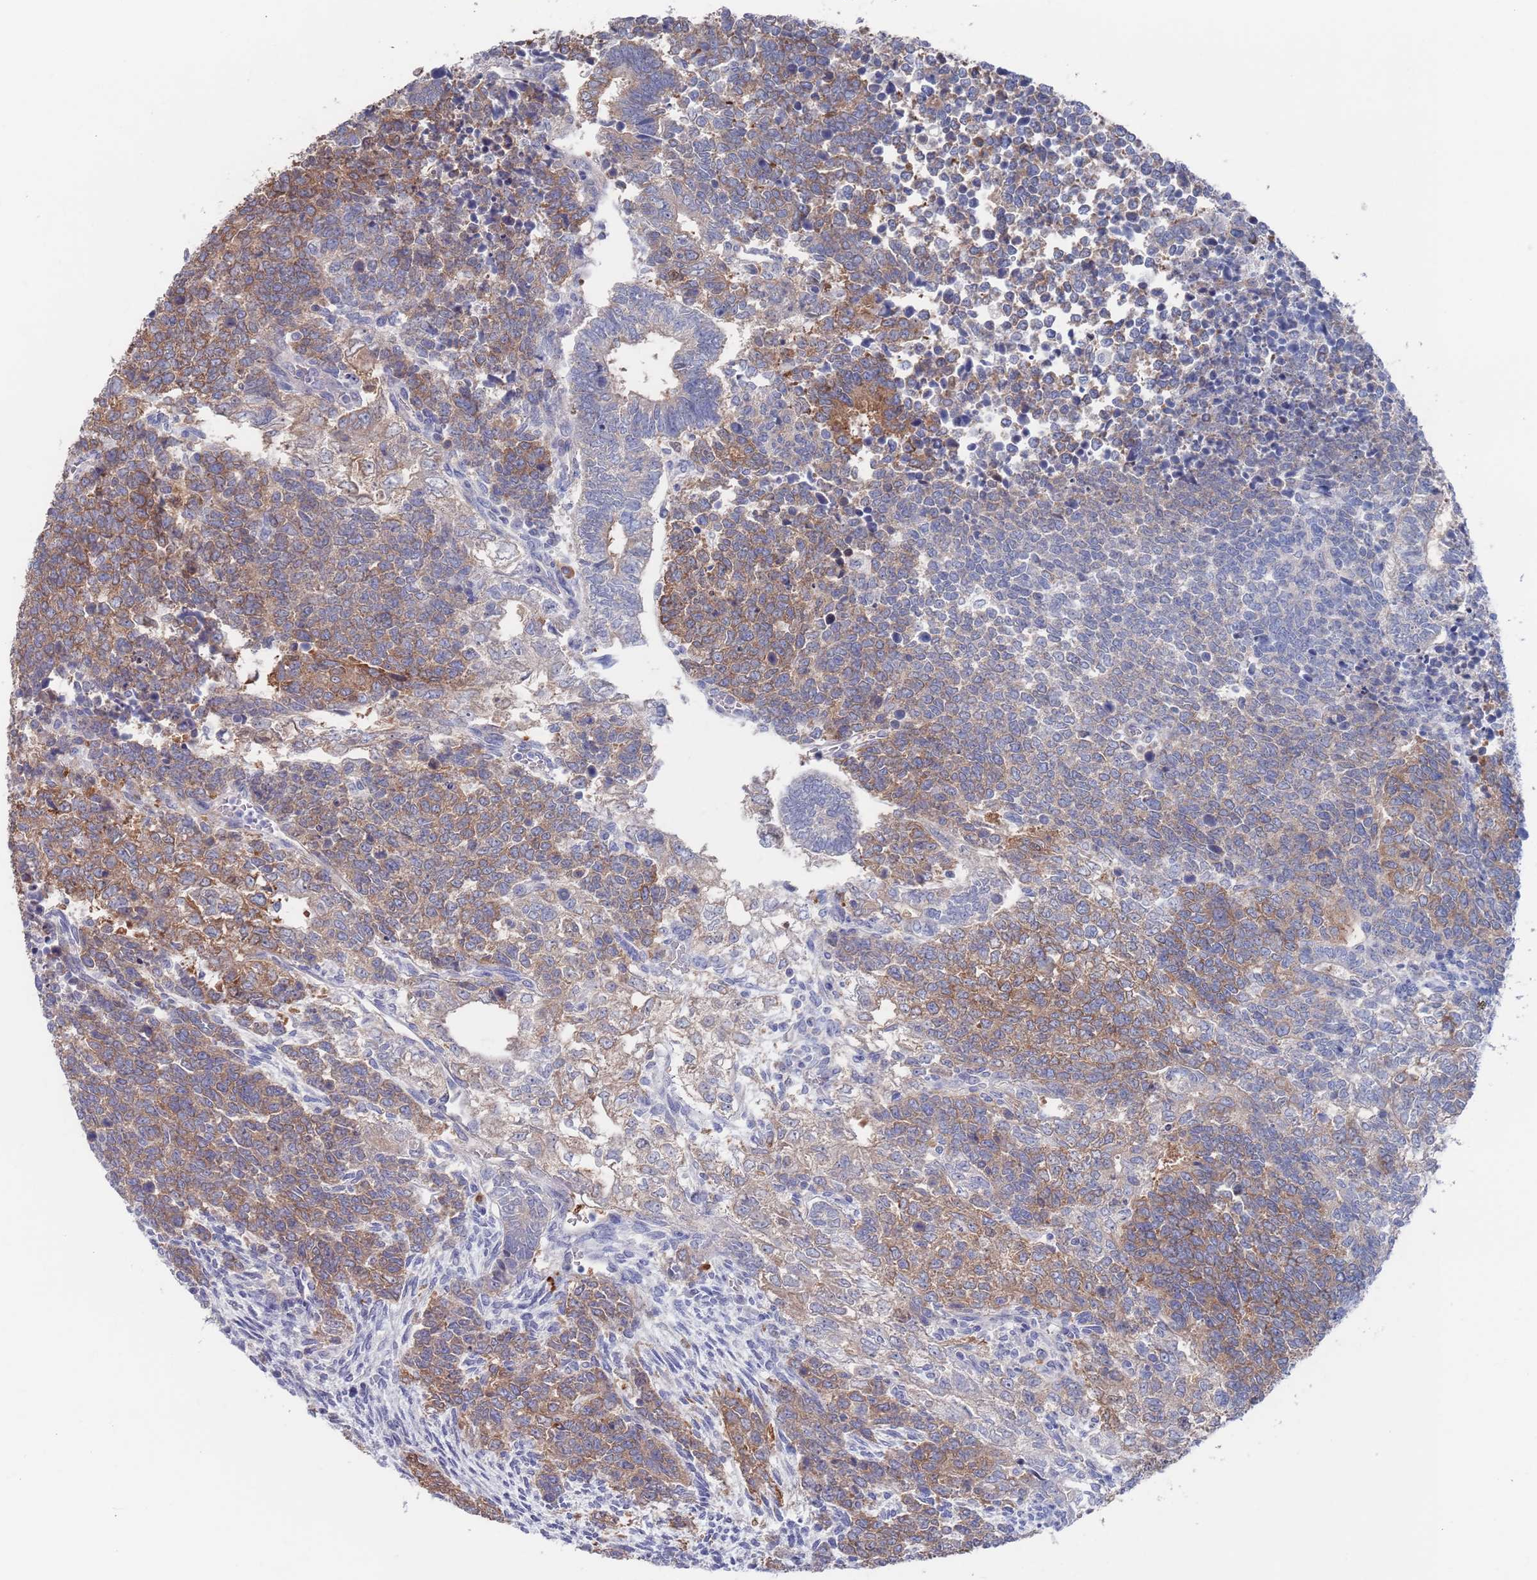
{"staining": {"intensity": "moderate", "quantity": "25%-75%", "location": "cytoplasmic/membranous"}, "tissue": "testis cancer", "cell_type": "Tumor cells", "image_type": "cancer", "snomed": [{"axis": "morphology", "description": "Carcinoma, Embryonal, NOS"}, {"axis": "topography", "description": "Testis"}], "caption": "Protein staining demonstrates moderate cytoplasmic/membranous expression in about 25%-75% of tumor cells in testis cancer. The staining is performed using DAB brown chromogen to label protein expression. The nuclei are counter-stained blue using hematoxylin.", "gene": "TMCO3", "patient": {"sex": "male", "age": 23}}